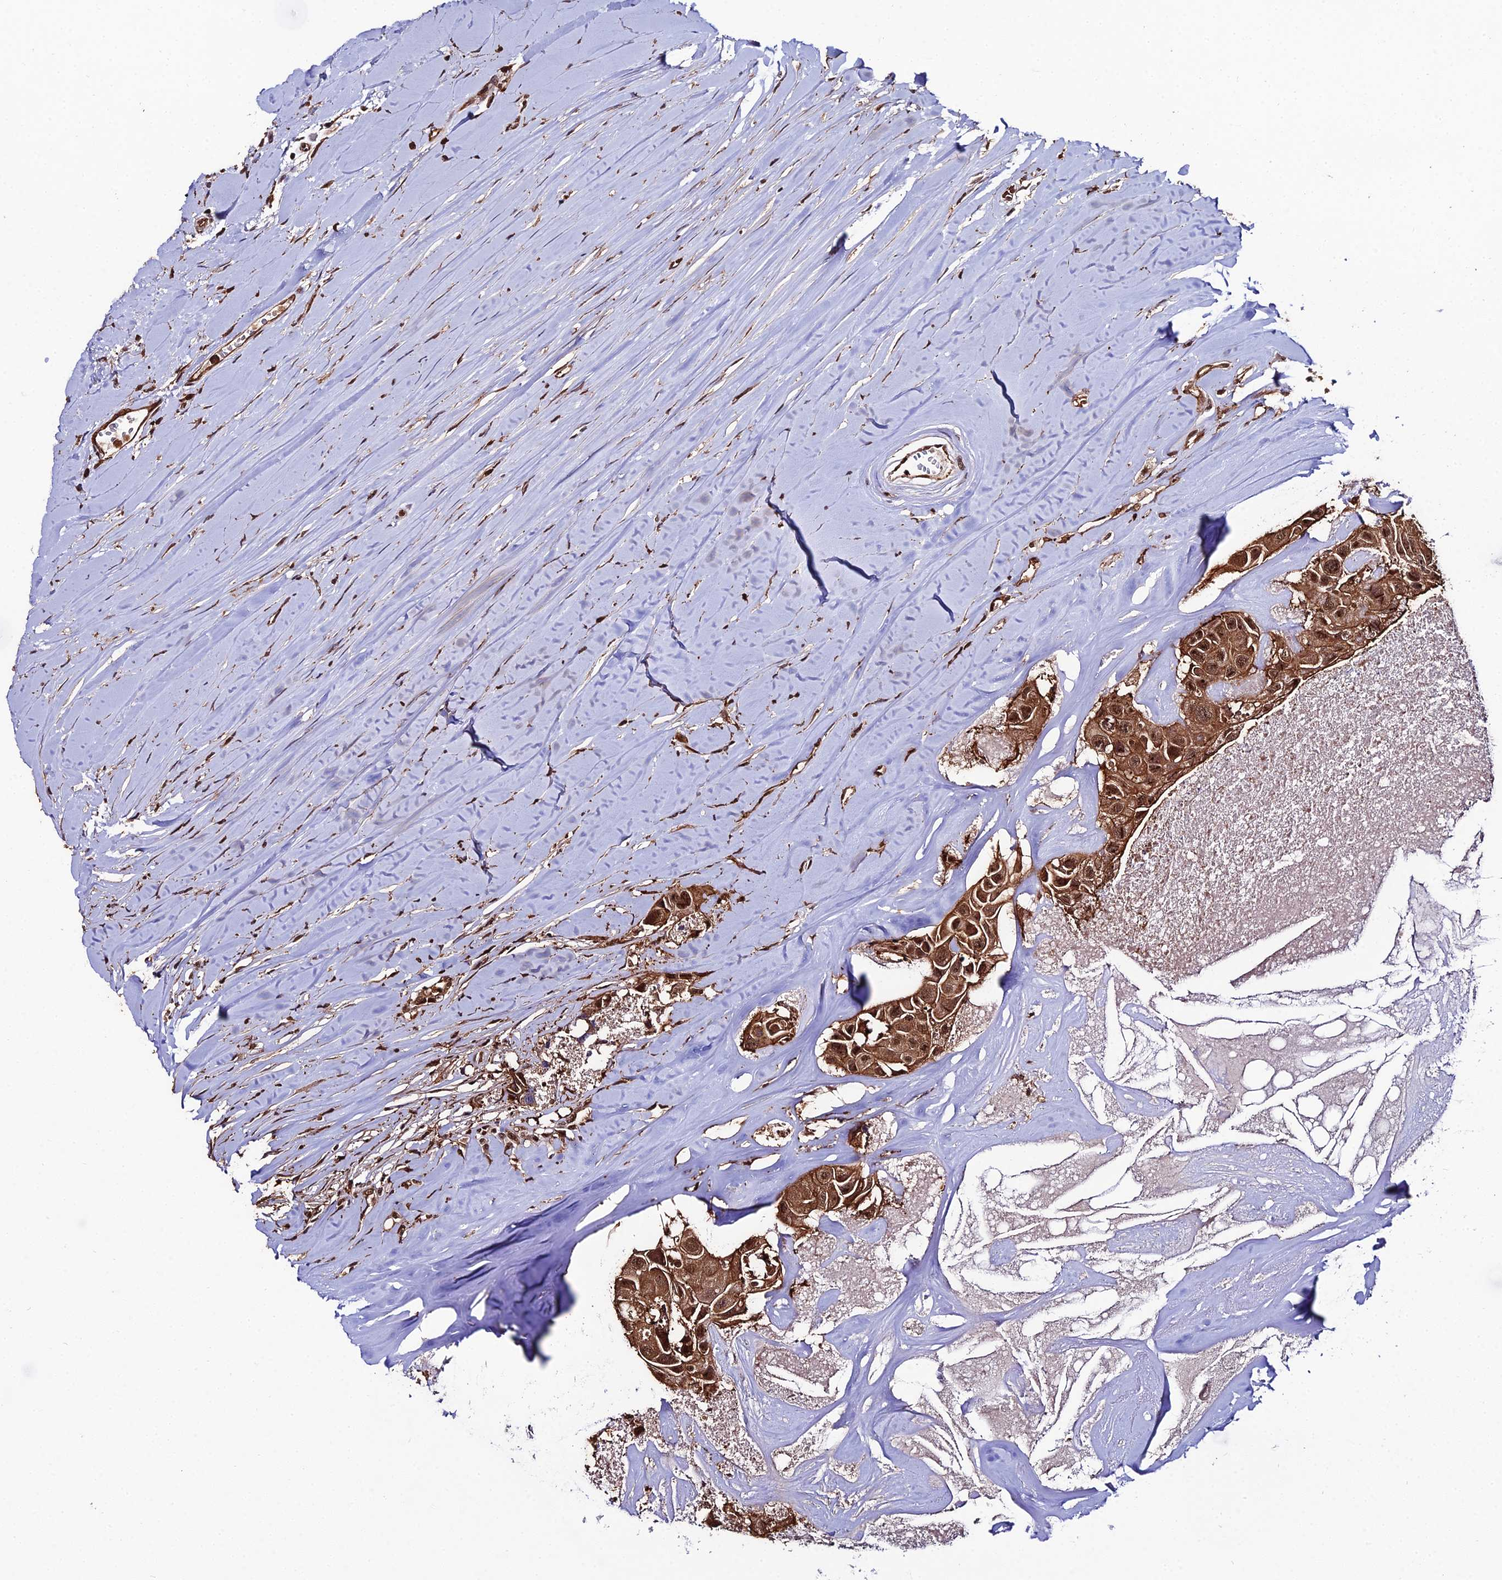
{"staining": {"intensity": "moderate", "quantity": ">75%", "location": "cytoplasmic/membranous,nuclear"}, "tissue": "head and neck cancer", "cell_type": "Tumor cells", "image_type": "cancer", "snomed": [{"axis": "morphology", "description": "Adenocarcinoma, NOS"}, {"axis": "morphology", "description": "Adenocarcinoma, metastatic, NOS"}, {"axis": "topography", "description": "Head-Neck"}], "caption": "An immunohistochemistry photomicrograph of tumor tissue is shown. Protein staining in brown shows moderate cytoplasmic/membranous and nuclear positivity in head and neck adenocarcinoma within tumor cells.", "gene": "PPP4C", "patient": {"sex": "male", "age": 75}}